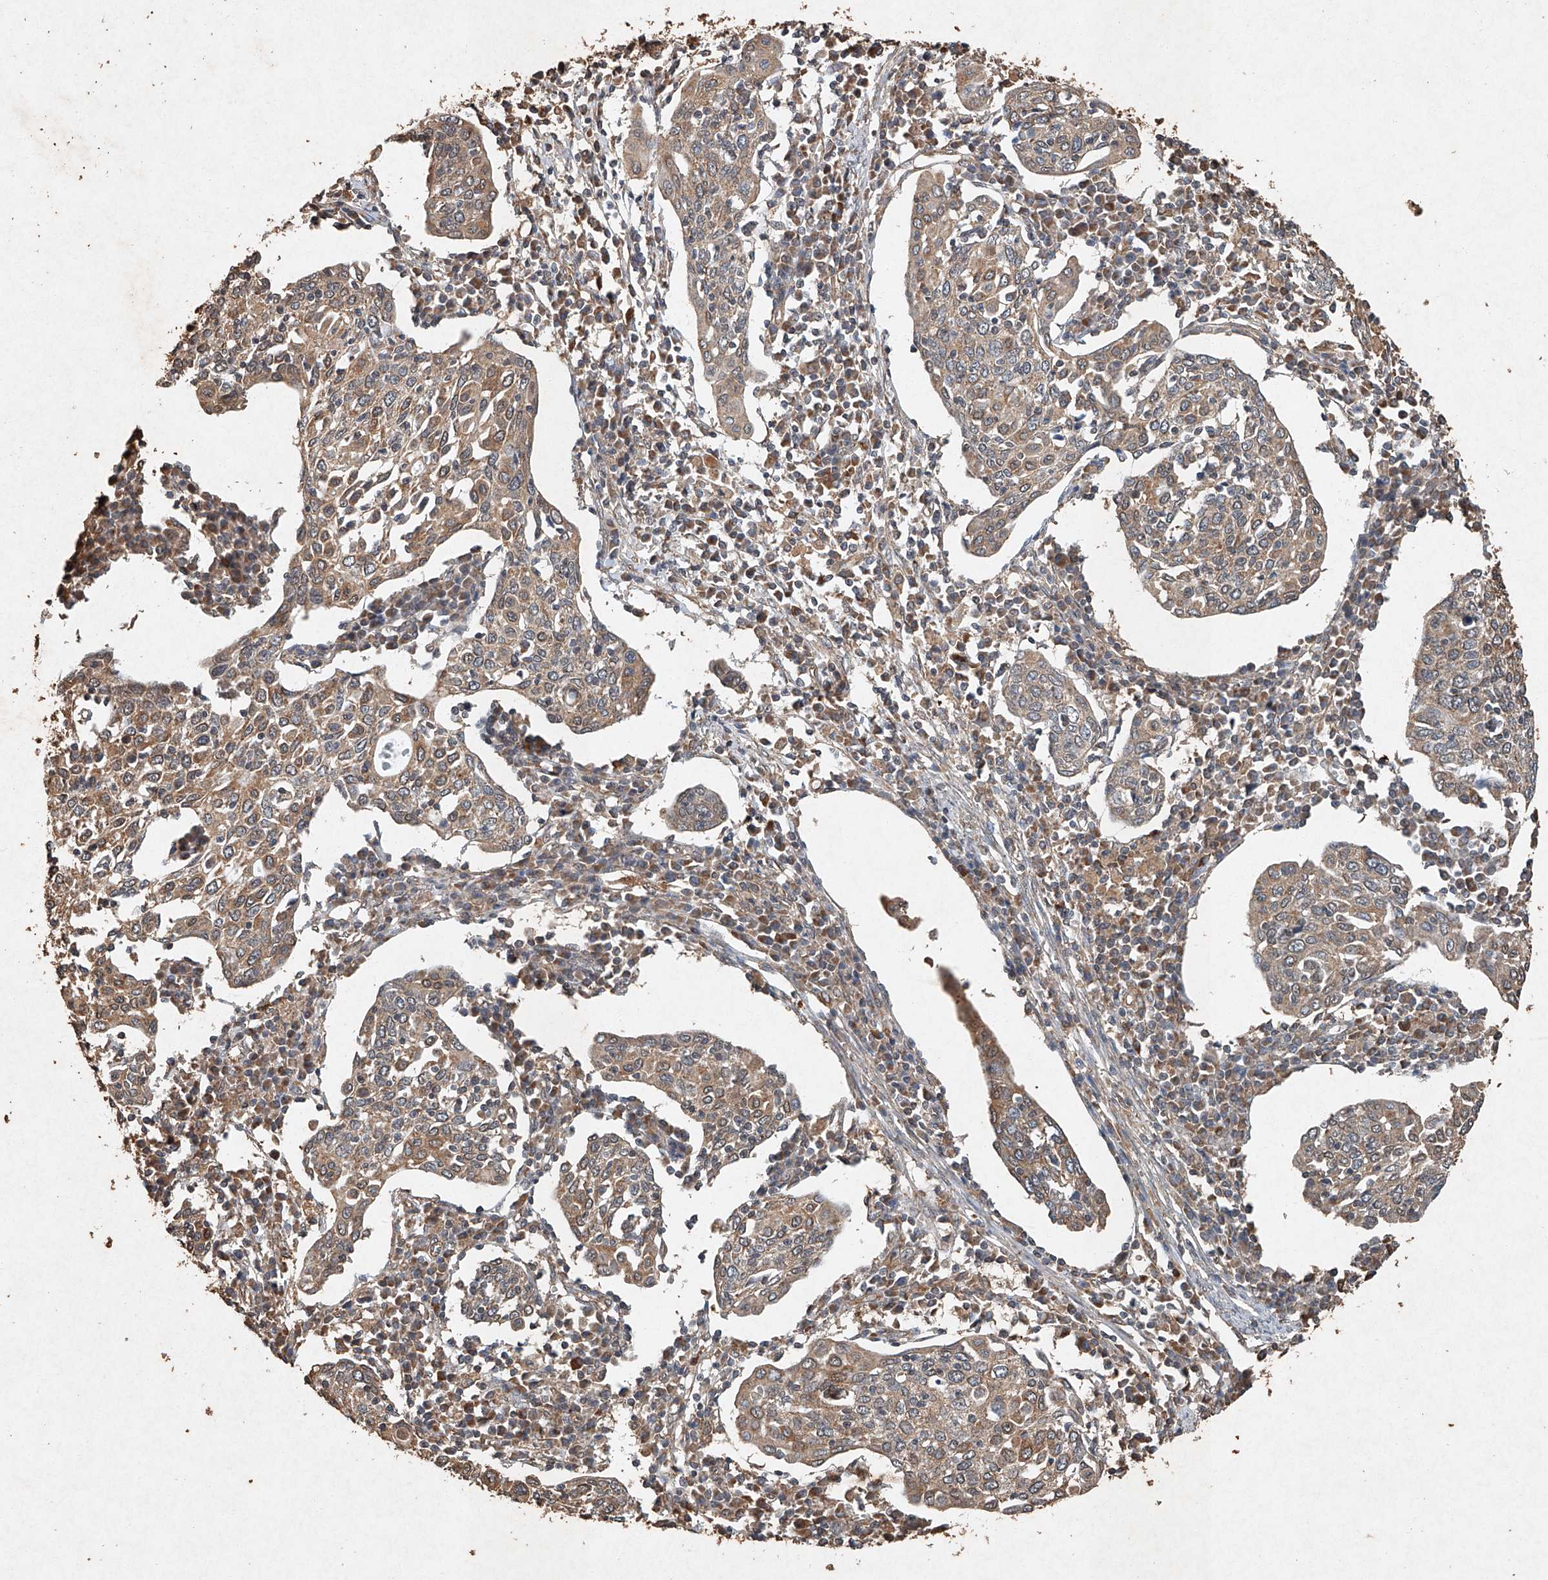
{"staining": {"intensity": "weak", "quantity": ">75%", "location": "cytoplasmic/membranous"}, "tissue": "cervical cancer", "cell_type": "Tumor cells", "image_type": "cancer", "snomed": [{"axis": "morphology", "description": "Squamous cell carcinoma, NOS"}, {"axis": "topography", "description": "Cervix"}], "caption": "Cervical cancer stained with DAB (3,3'-diaminobenzidine) IHC reveals low levels of weak cytoplasmic/membranous expression in approximately >75% of tumor cells.", "gene": "STK3", "patient": {"sex": "female", "age": 40}}